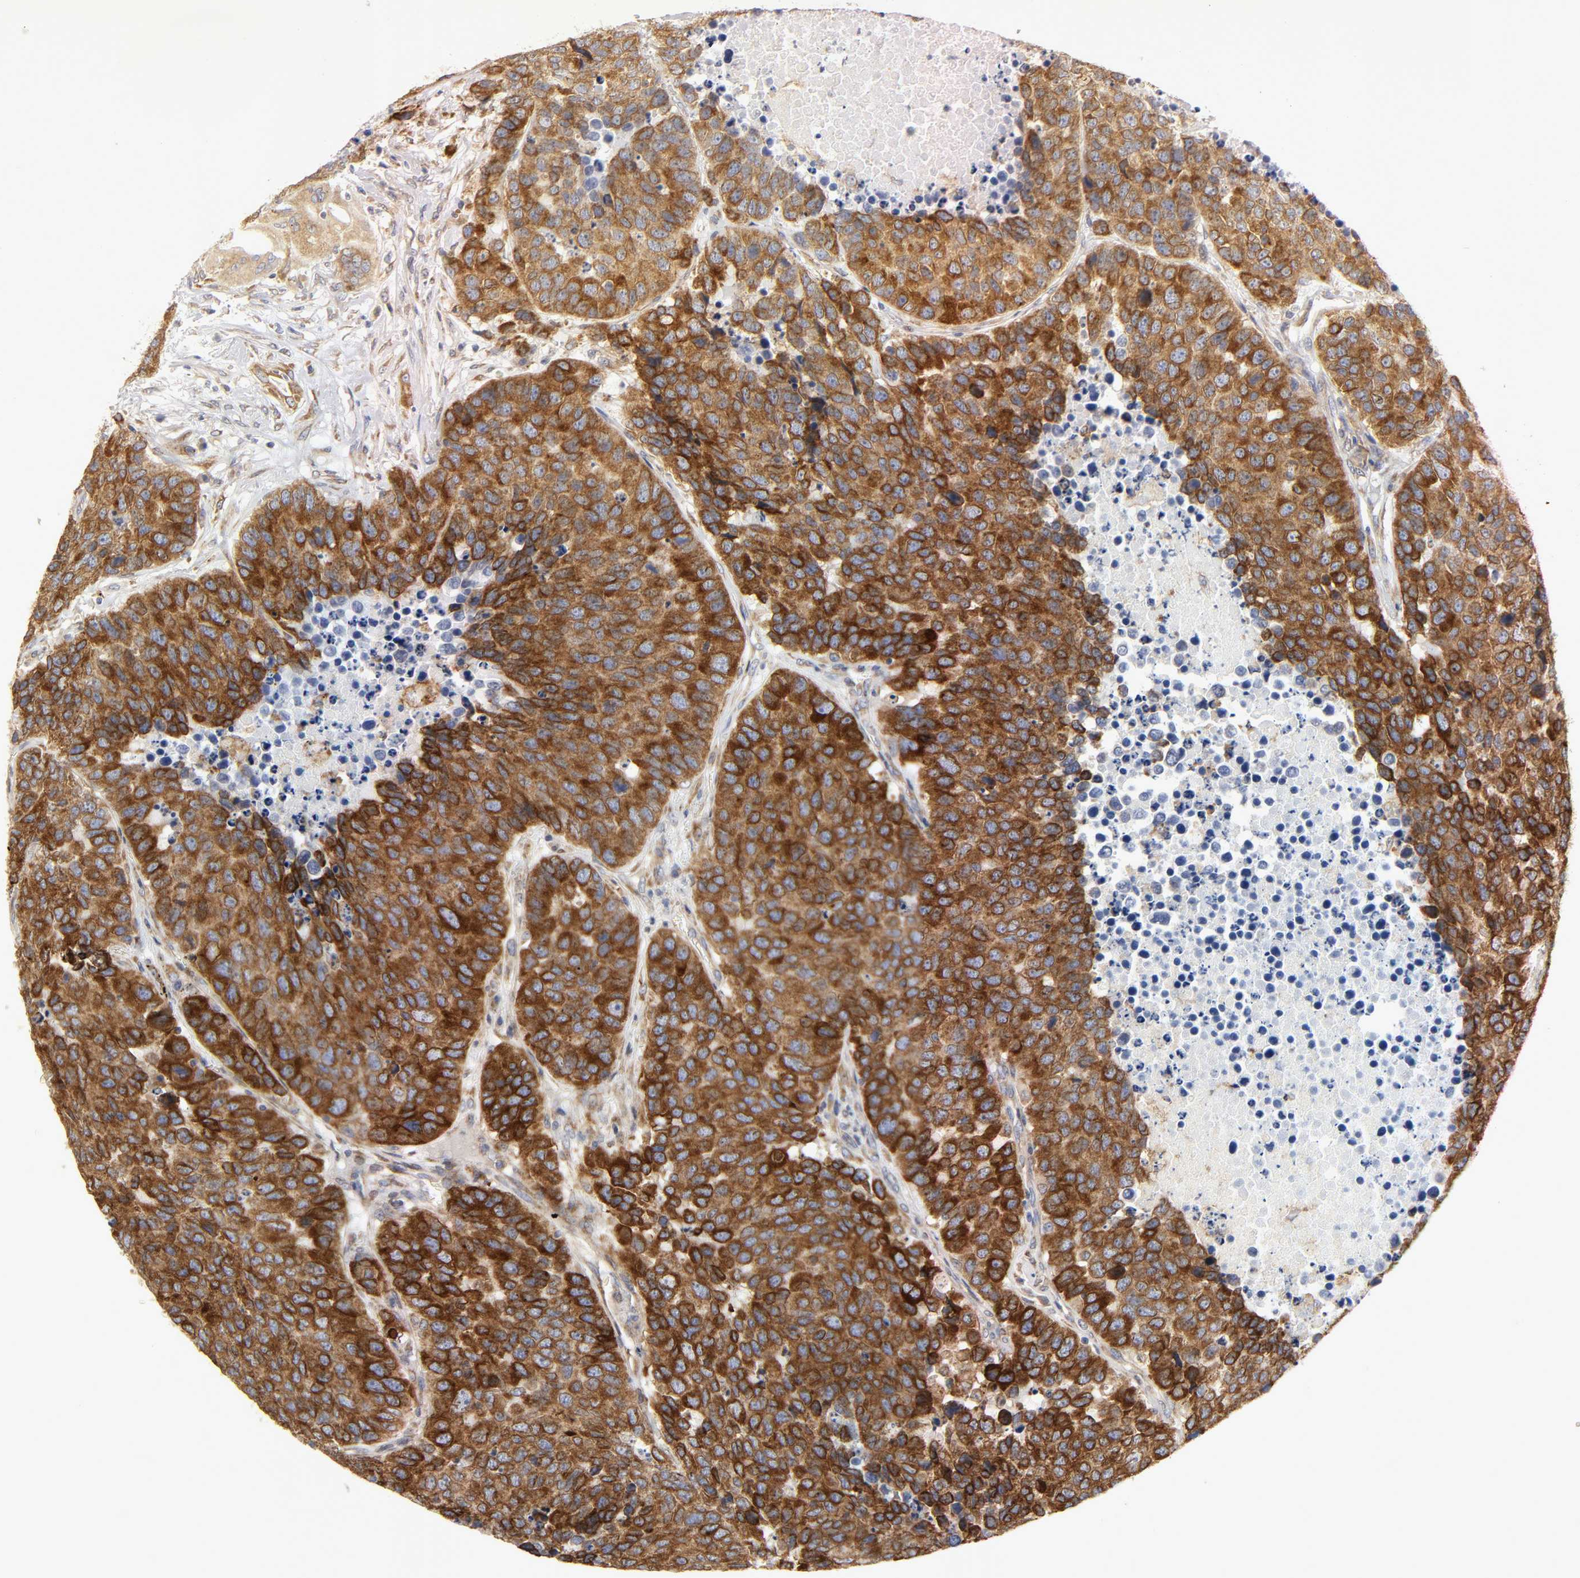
{"staining": {"intensity": "strong", "quantity": ">75%", "location": "cytoplasmic/membranous"}, "tissue": "carcinoid", "cell_type": "Tumor cells", "image_type": "cancer", "snomed": [{"axis": "morphology", "description": "Carcinoid, malignant, NOS"}, {"axis": "topography", "description": "Lung"}], "caption": "Protein staining of carcinoid (malignant) tissue exhibits strong cytoplasmic/membranous staining in about >75% of tumor cells. Using DAB (3,3'-diaminobenzidine) (brown) and hematoxylin (blue) stains, captured at high magnification using brightfield microscopy.", "gene": "POR", "patient": {"sex": "male", "age": 60}}